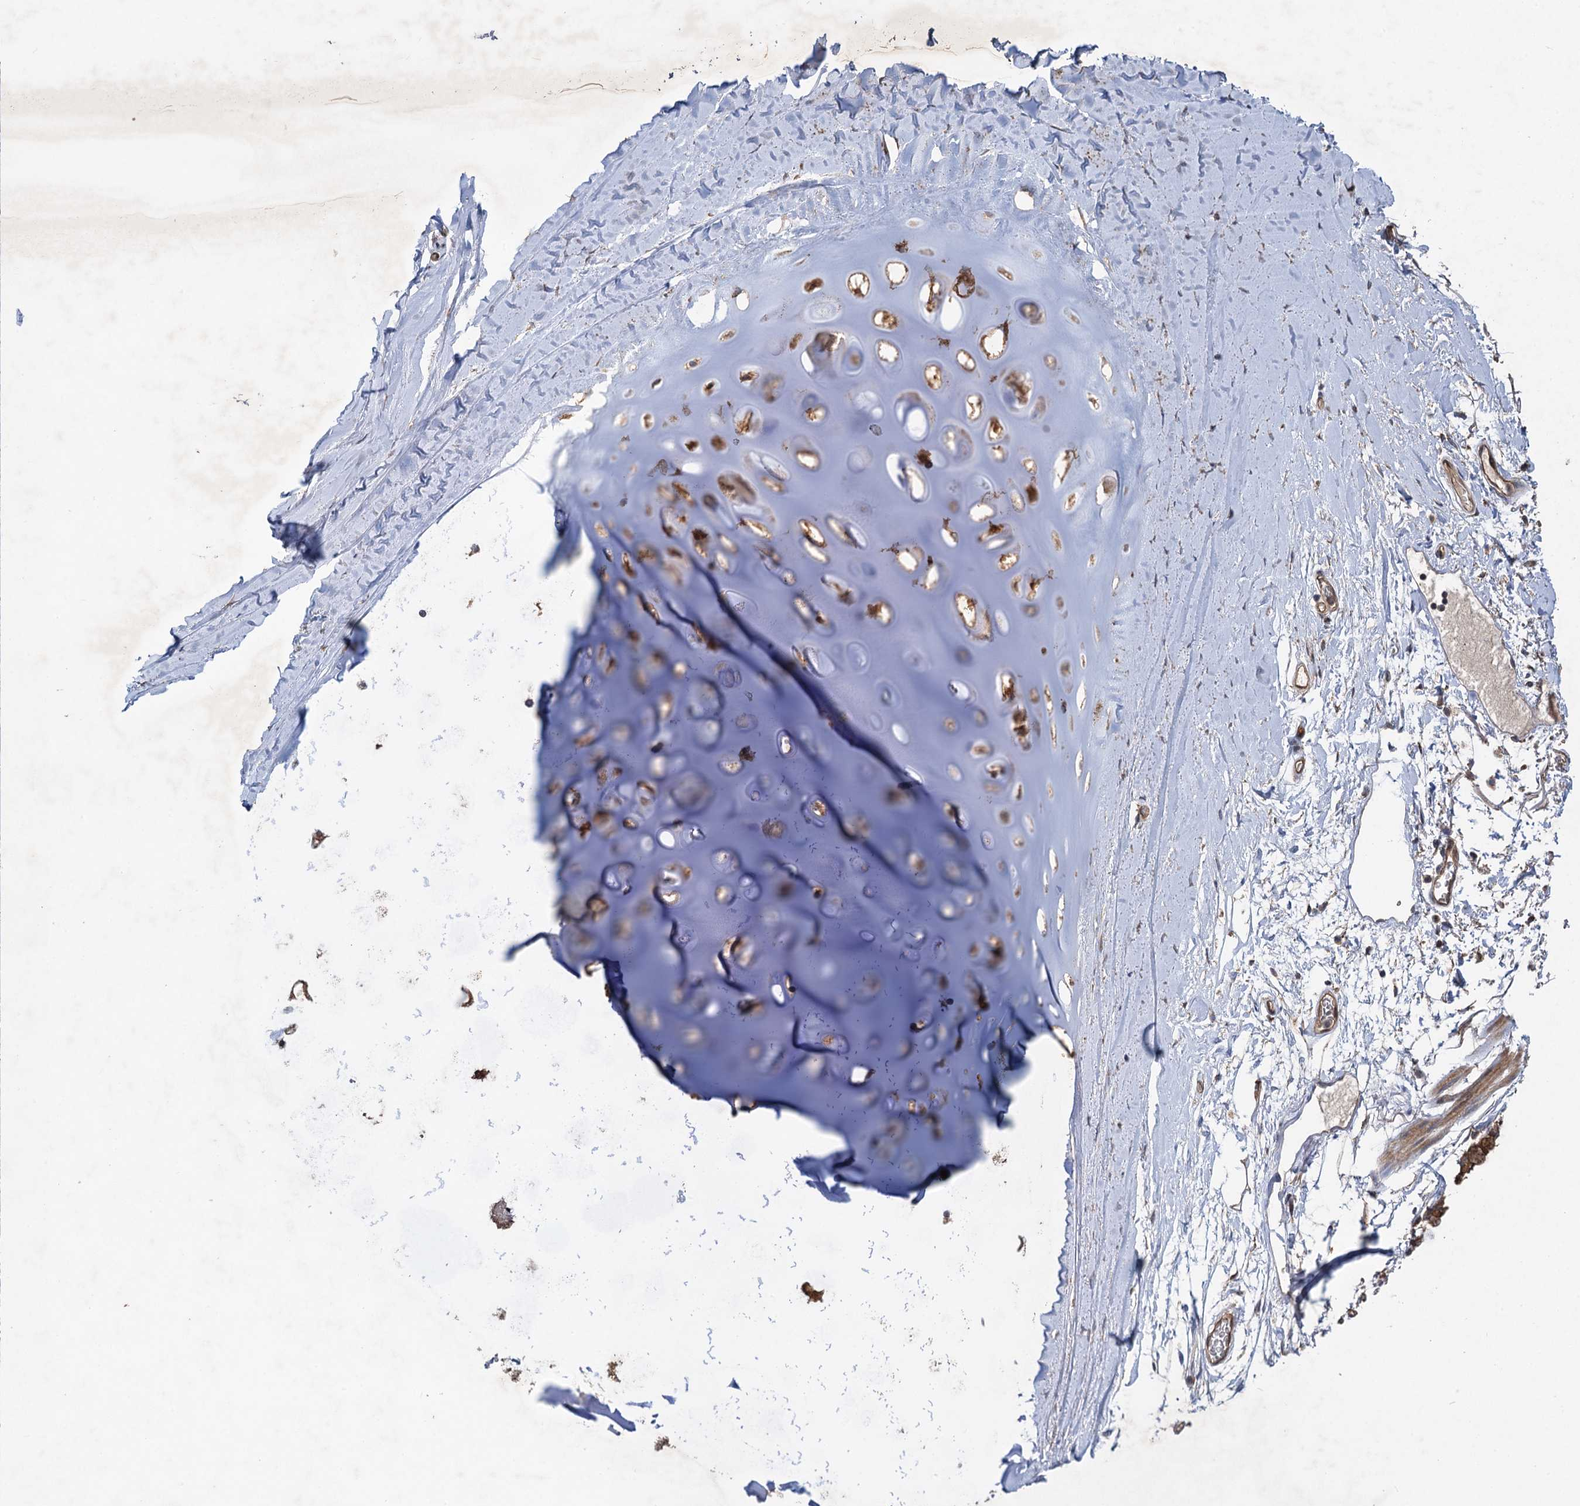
{"staining": {"intensity": "negative", "quantity": "none", "location": "none"}, "tissue": "adipose tissue", "cell_type": "Adipocytes", "image_type": "normal", "snomed": [{"axis": "morphology", "description": "Normal tissue, NOS"}, {"axis": "topography", "description": "Lymph node"}, {"axis": "topography", "description": "Bronchus"}], "caption": "Protein analysis of benign adipose tissue demonstrates no significant staining in adipocytes. (DAB immunohistochemistry with hematoxylin counter stain).", "gene": "HAUS1", "patient": {"sex": "male", "age": 63}}